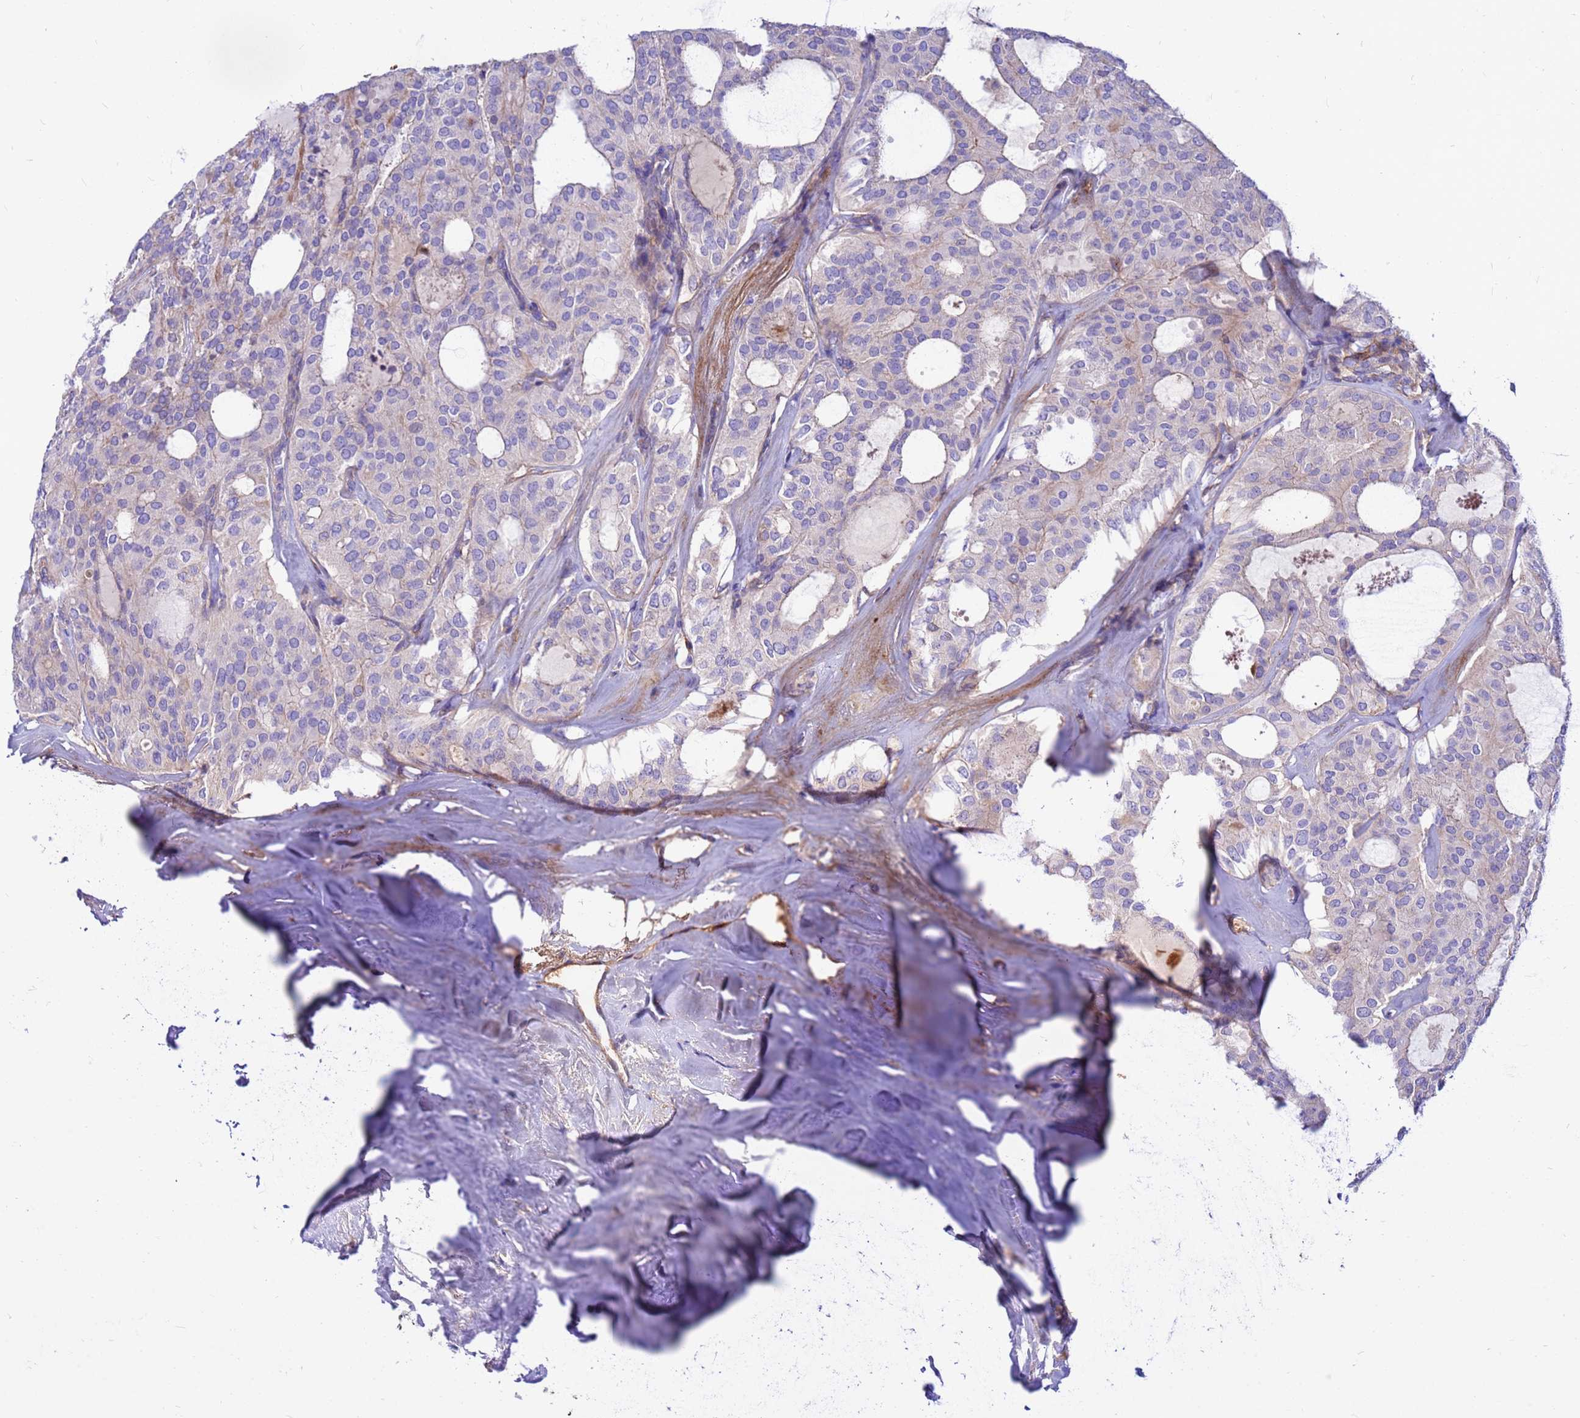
{"staining": {"intensity": "negative", "quantity": "none", "location": "none"}, "tissue": "thyroid cancer", "cell_type": "Tumor cells", "image_type": "cancer", "snomed": [{"axis": "morphology", "description": "Follicular adenoma carcinoma, NOS"}, {"axis": "topography", "description": "Thyroid gland"}], "caption": "Immunohistochemistry (IHC) photomicrograph of thyroid cancer (follicular adenoma carcinoma) stained for a protein (brown), which shows no positivity in tumor cells. (Stains: DAB immunohistochemistry with hematoxylin counter stain, Microscopy: brightfield microscopy at high magnification).", "gene": "CRHBP", "patient": {"sex": "male", "age": 75}}